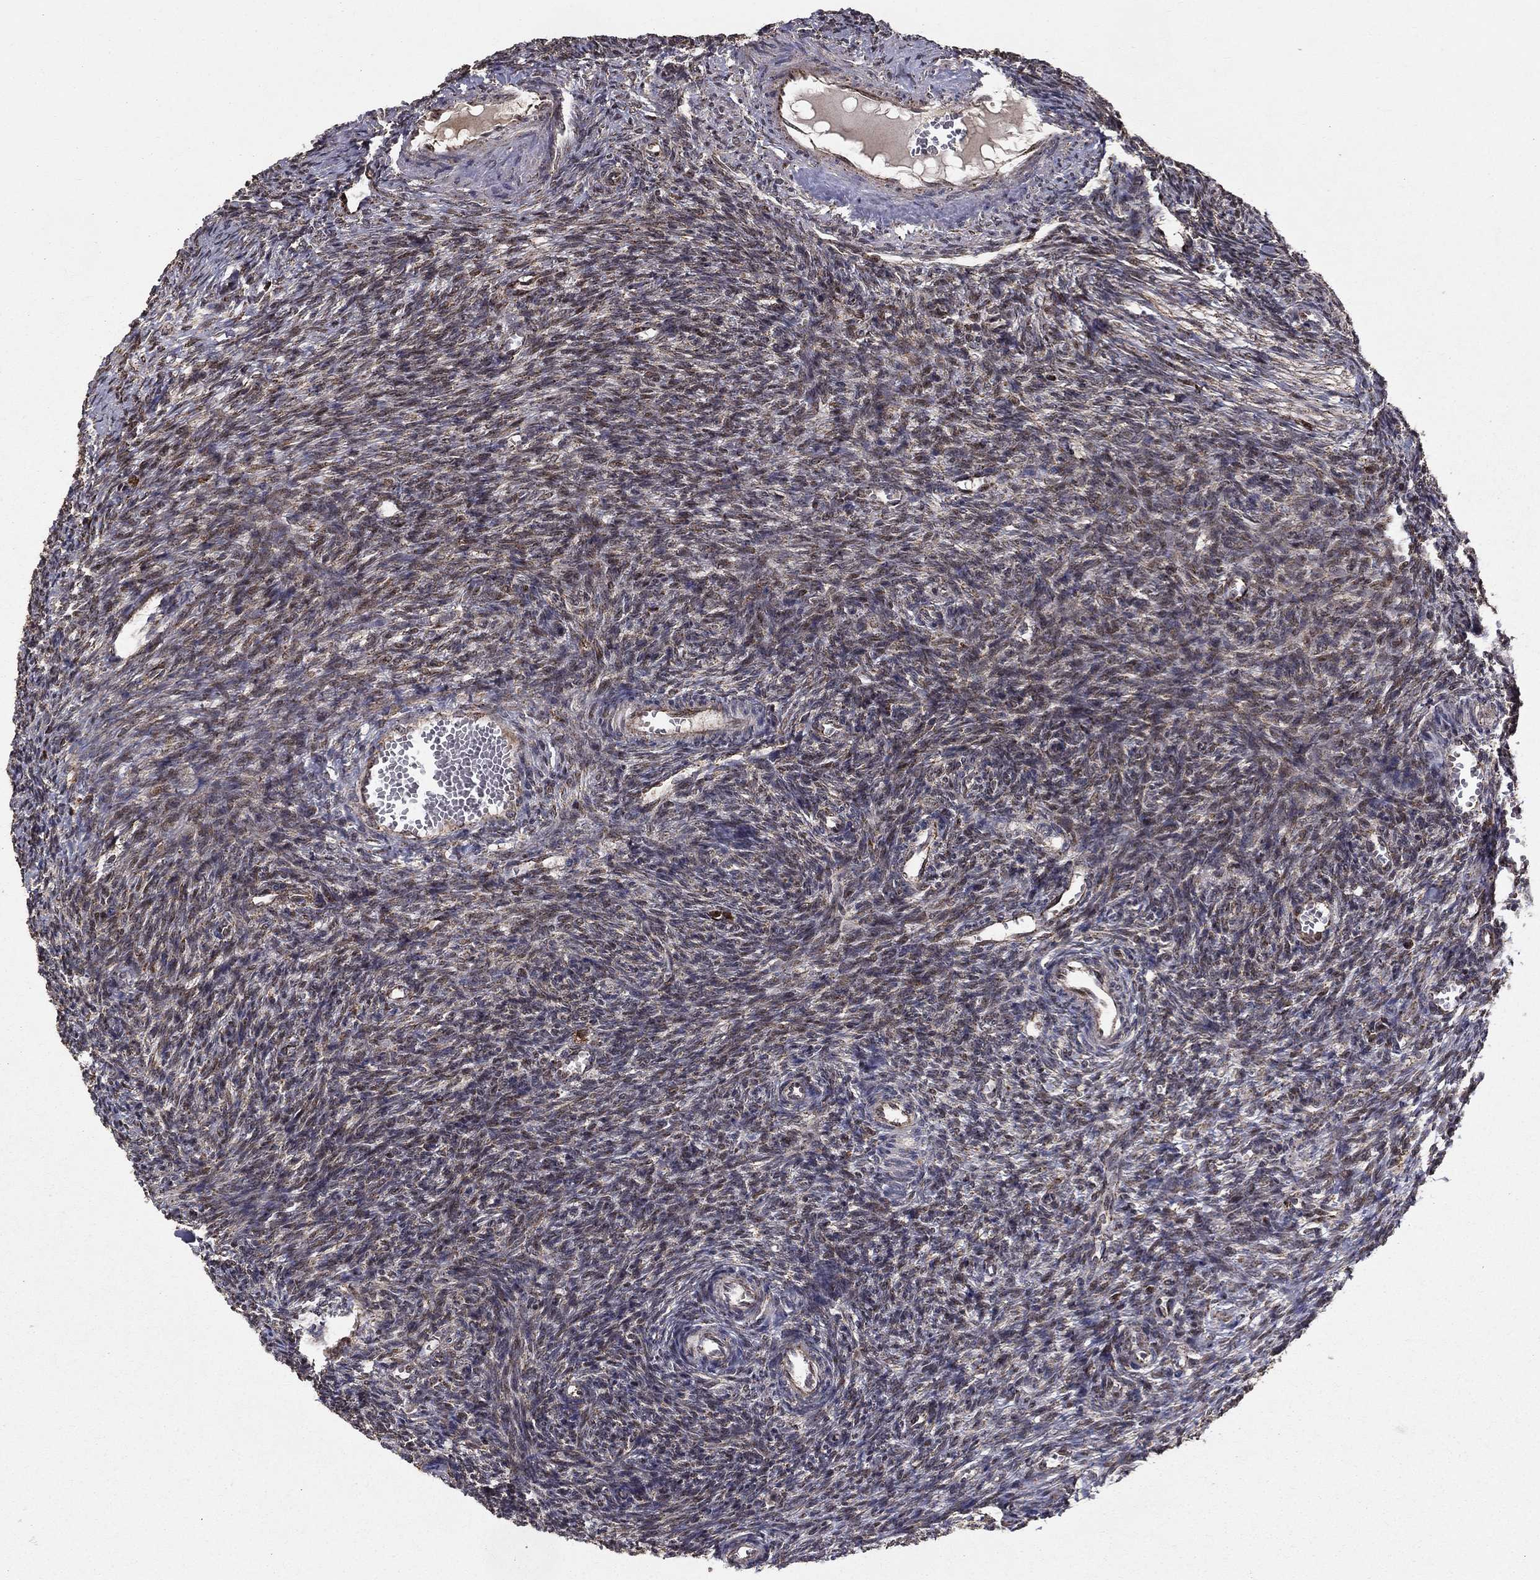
{"staining": {"intensity": "negative", "quantity": "none", "location": "none"}, "tissue": "ovary", "cell_type": "Ovarian stroma cells", "image_type": "normal", "snomed": [{"axis": "morphology", "description": "Normal tissue, NOS"}, {"axis": "topography", "description": "Ovary"}], "caption": "Immunohistochemical staining of unremarkable human ovary reveals no significant positivity in ovarian stroma cells. (DAB (3,3'-diaminobenzidine) immunohistochemistry visualized using brightfield microscopy, high magnification).", "gene": "ACOT13", "patient": {"sex": "female", "age": 27}}